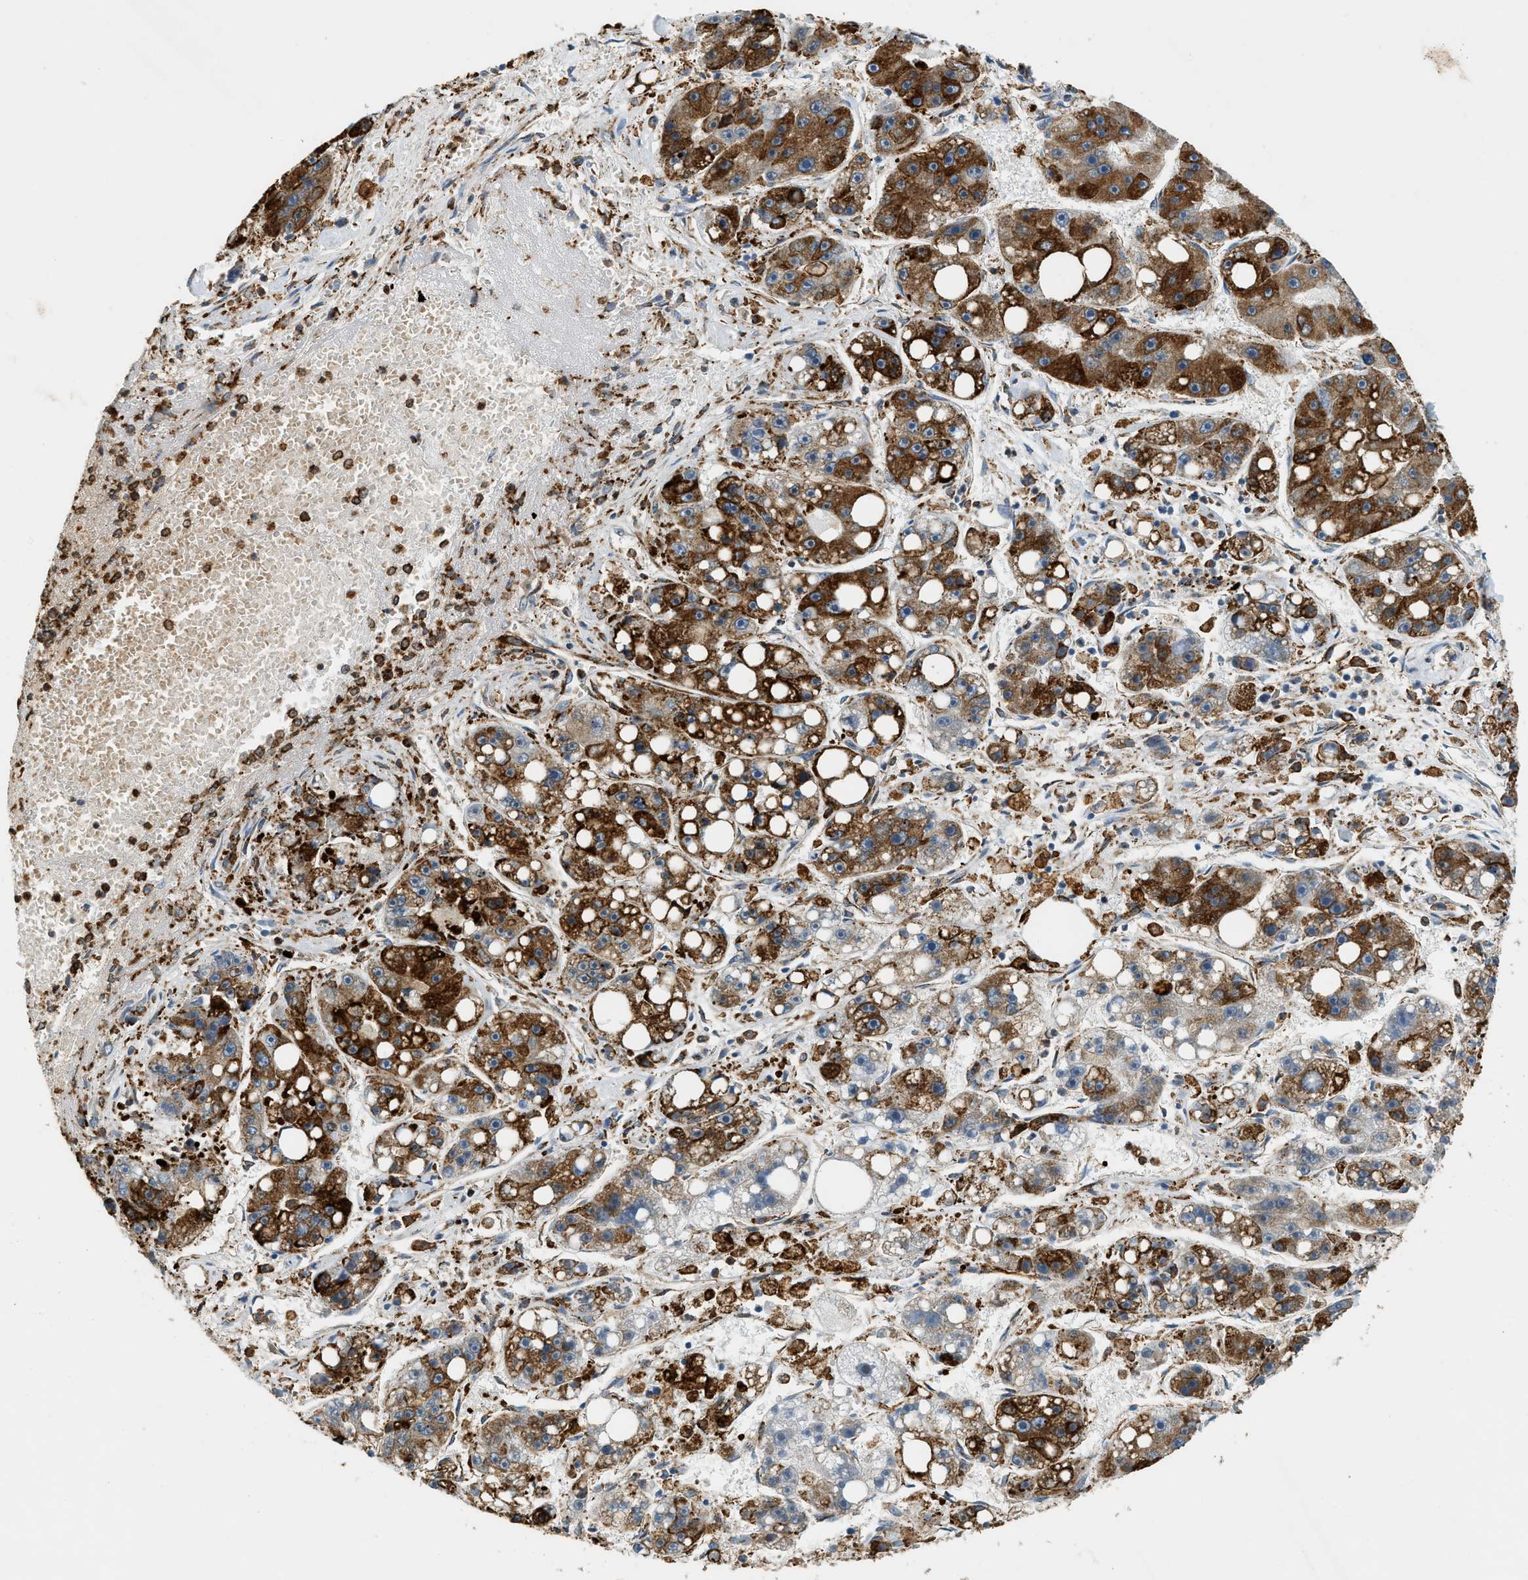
{"staining": {"intensity": "strong", "quantity": ">75%", "location": "cytoplasmic/membranous"}, "tissue": "liver cancer", "cell_type": "Tumor cells", "image_type": "cancer", "snomed": [{"axis": "morphology", "description": "Carcinoma, Hepatocellular, NOS"}, {"axis": "topography", "description": "Liver"}], "caption": "DAB (3,3'-diaminobenzidine) immunohistochemical staining of human hepatocellular carcinoma (liver) displays strong cytoplasmic/membranous protein expression in about >75% of tumor cells. (Stains: DAB in brown, nuclei in blue, Microscopy: brightfield microscopy at high magnification).", "gene": "SEMA4D", "patient": {"sex": "female", "age": 61}}